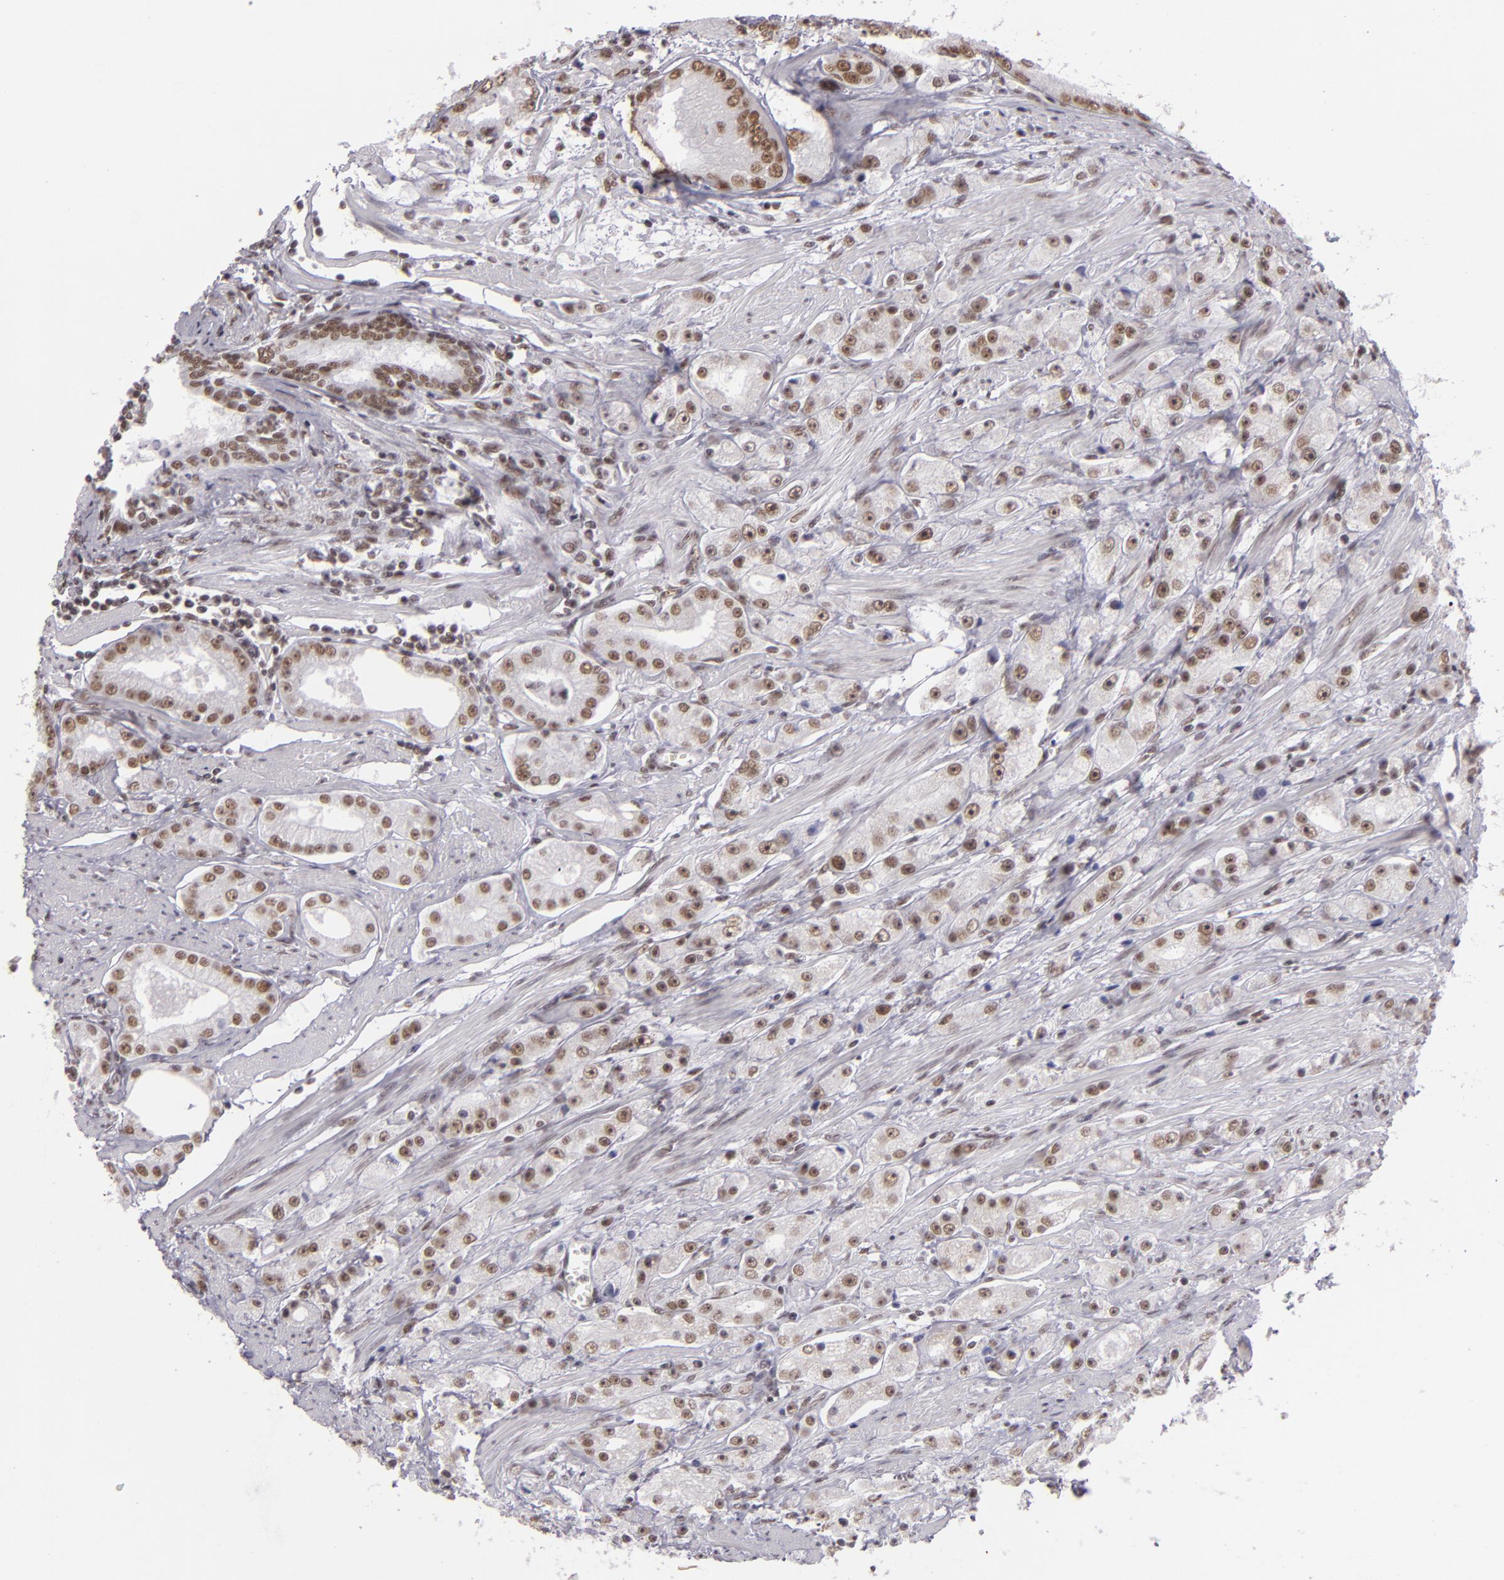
{"staining": {"intensity": "weak", "quantity": ">75%", "location": "nuclear"}, "tissue": "prostate cancer", "cell_type": "Tumor cells", "image_type": "cancer", "snomed": [{"axis": "morphology", "description": "Adenocarcinoma, Medium grade"}, {"axis": "topography", "description": "Prostate"}], "caption": "Prostate cancer (medium-grade adenocarcinoma) stained for a protein shows weak nuclear positivity in tumor cells. The protein is stained brown, and the nuclei are stained in blue (DAB (3,3'-diaminobenzidine) IHC with brightfield microscopy, high magnification).", "gene": "BRD8", "patient": {"sex": "male", "age": 72}}